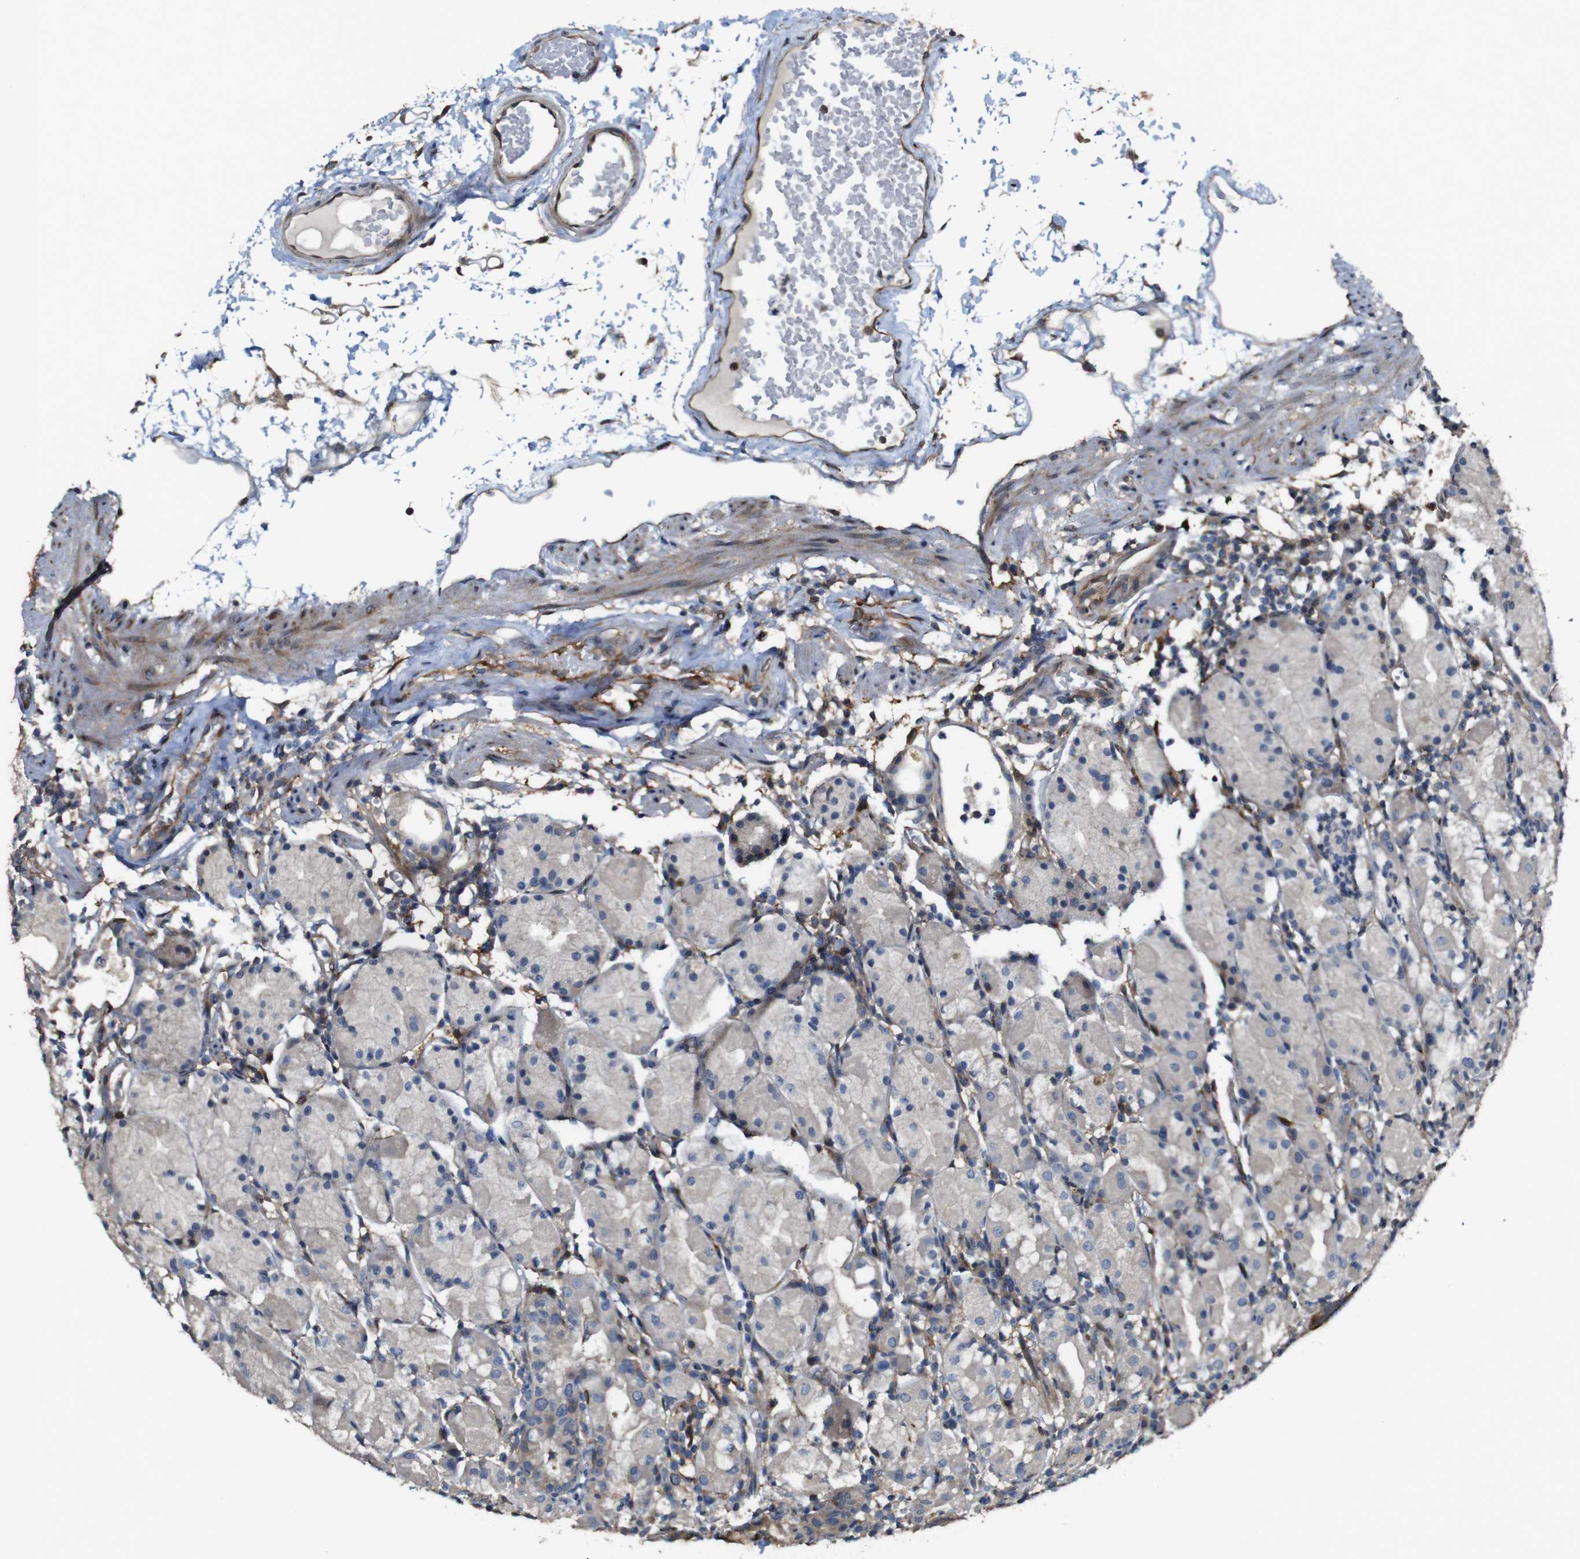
{"staining": {"intensity": "strong", "quantity": "25%-75%", "location": "cytoplasmic/membranous"}, "tissue": "stomach", "cell_type": "Glandular cells", "image_type": "normal", "snomed": [{"axis": "morphology", "description": "Normal tissue, NOS"}, {"axis": "topography", "description": "Stomach"}, {"axis": "topography", "description": "Stomach, lower"}], "caption": "Immunohistochemical staining of unremarkable stomach reveals strong cytoplasmic/membranous protein staining in approximately 25%-75% of glandular cells. (DAB (3,3'-diaminobenzidine) IHC, brown staining for protein, blue staining for nuclei).", "gene": "PCOLCE2", "patient": {"sex": "female", "age": 75}}